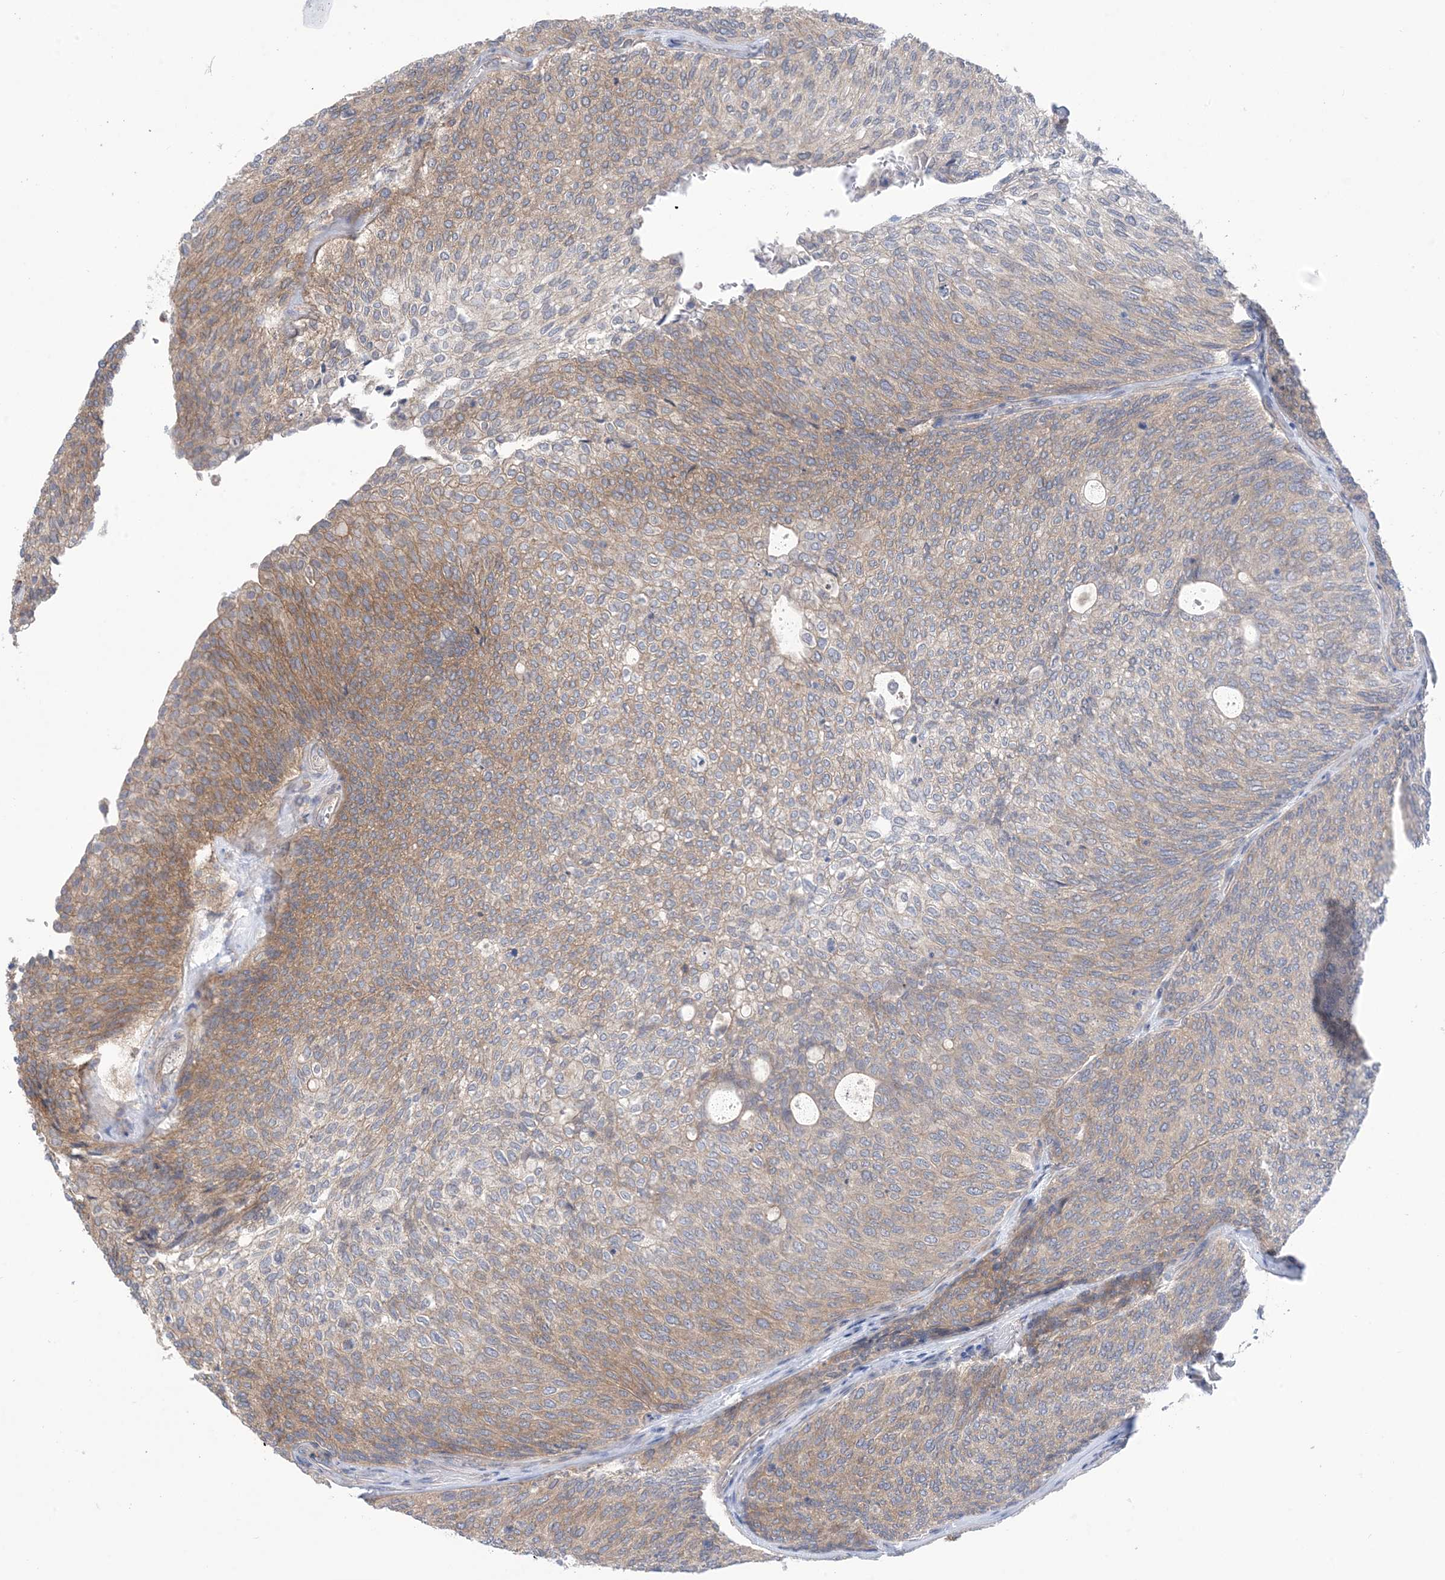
{"staining": {"intensity": "moderate", "quantity": "<25%", "location": "cytoplasmic/membranous"}, "tissue": "urothelial cancer", "cell_type": "Tumor cells", "image_type": "cancer", "snomed": [{"axis": "morphology", "description": "Urothelial carcinoma, Low grade"}, {"axis": "topography", "description": "Urinary bladder"}], "caption": "An image of urothelial cancer stained for a protein demonstrates moderate cytoplasmic/membranous brown staining in tumor cells. The staining was performed using DAB (3,3'-diaminobenzidine) to visualize the protein expression in brown, while the nuclei were stained in blue with hematoxylin (Magnification: 20x).", "gene": "EHBP1", "patient": {"sex": "female", "age": 79}}